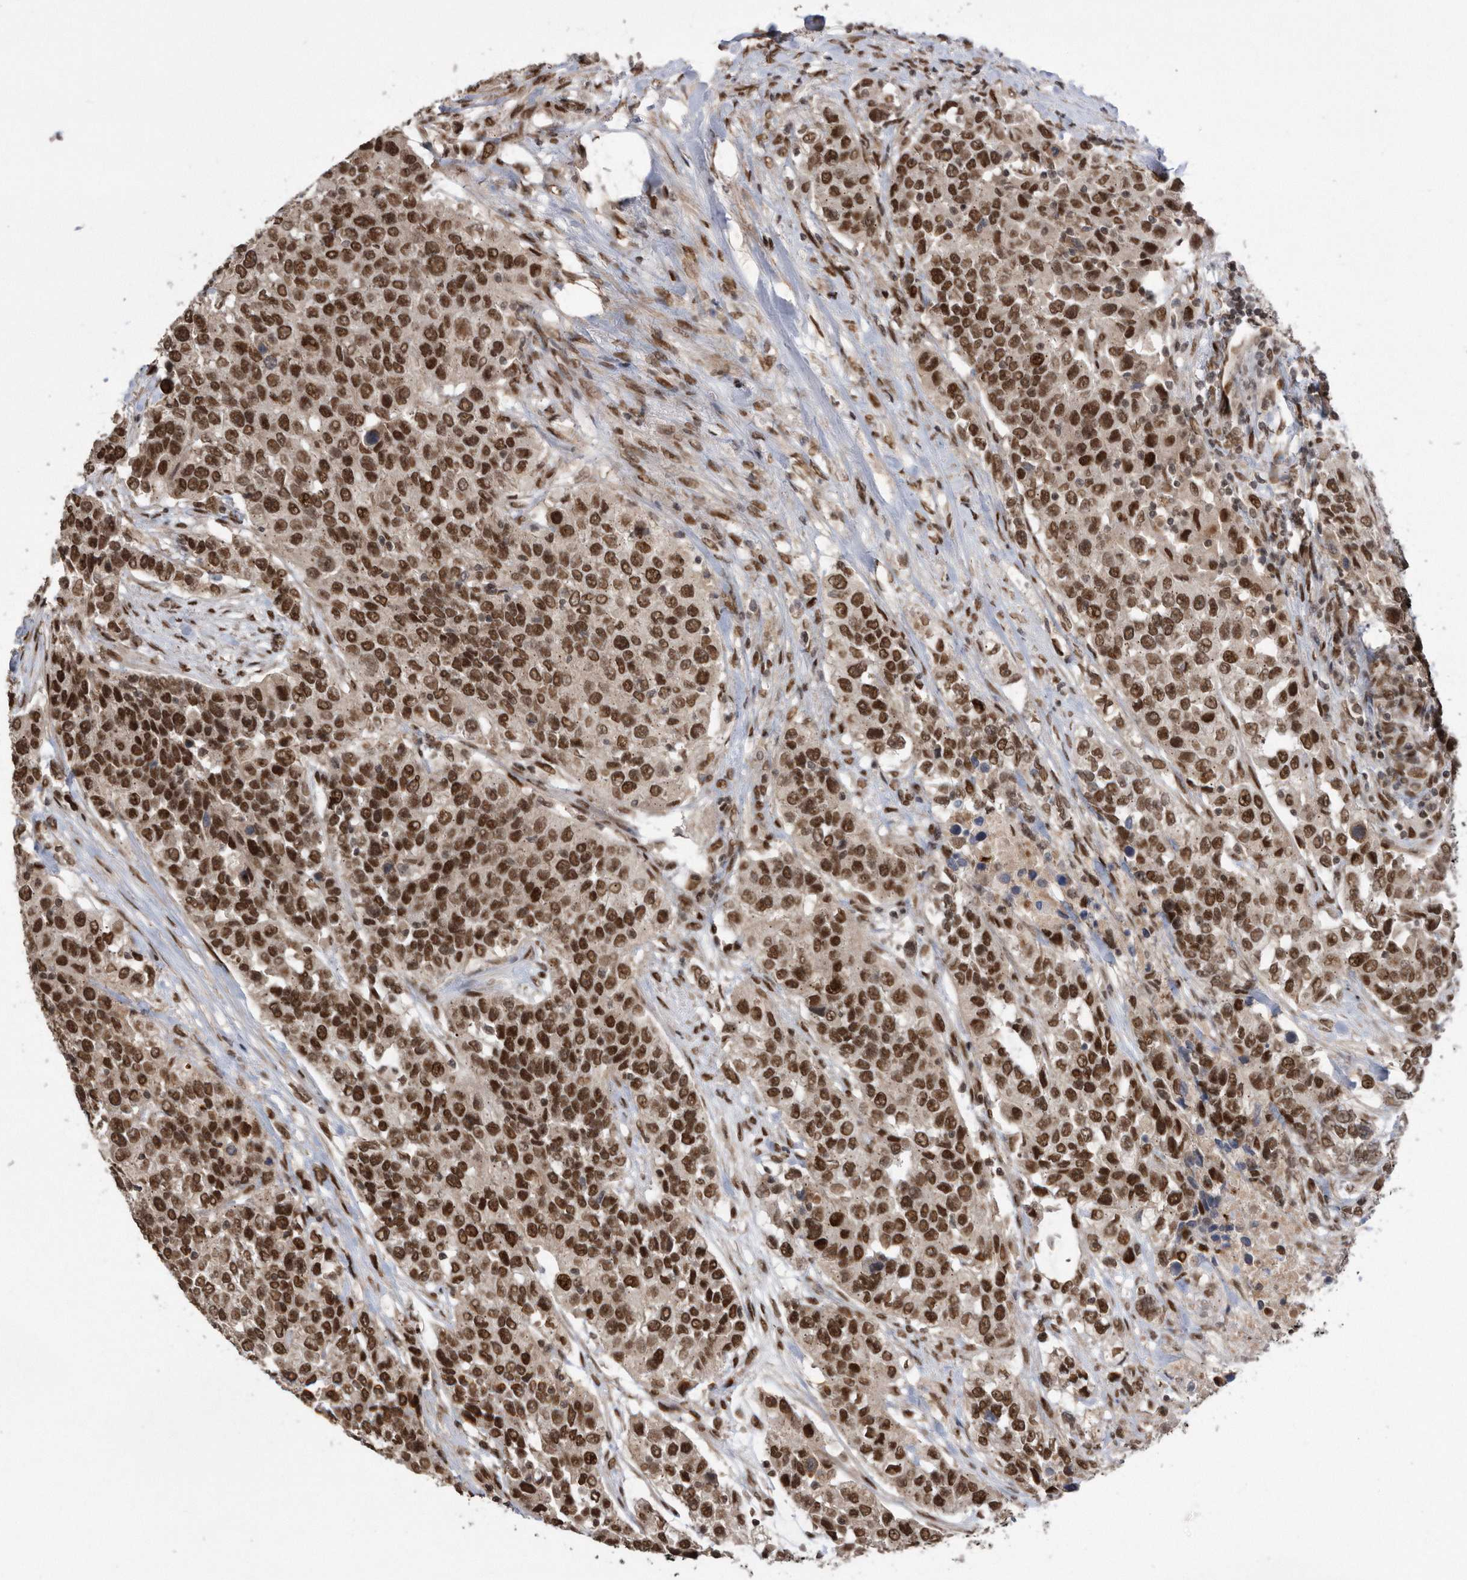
{"staining": {"intensity": "strong", "quantity": ">75%", "location": "nuclear"}, "tissue": "urothelial cancer", "cell_type": "Tumor cells", "image_type": "cancer", "snomed": [{"axis": "morphology", "description": "Urothelial carcinoma, High grade"}, {"axis": "topography", "description": "Urinary bladder"}], "caption": "DAB immunohistochemical staining of urothelial cancer shows strong nuclear protein positivity in approximately >75% of tumor cells.", "gene": "TDRD3", "patient": {"sex": "female", "age": 80}}